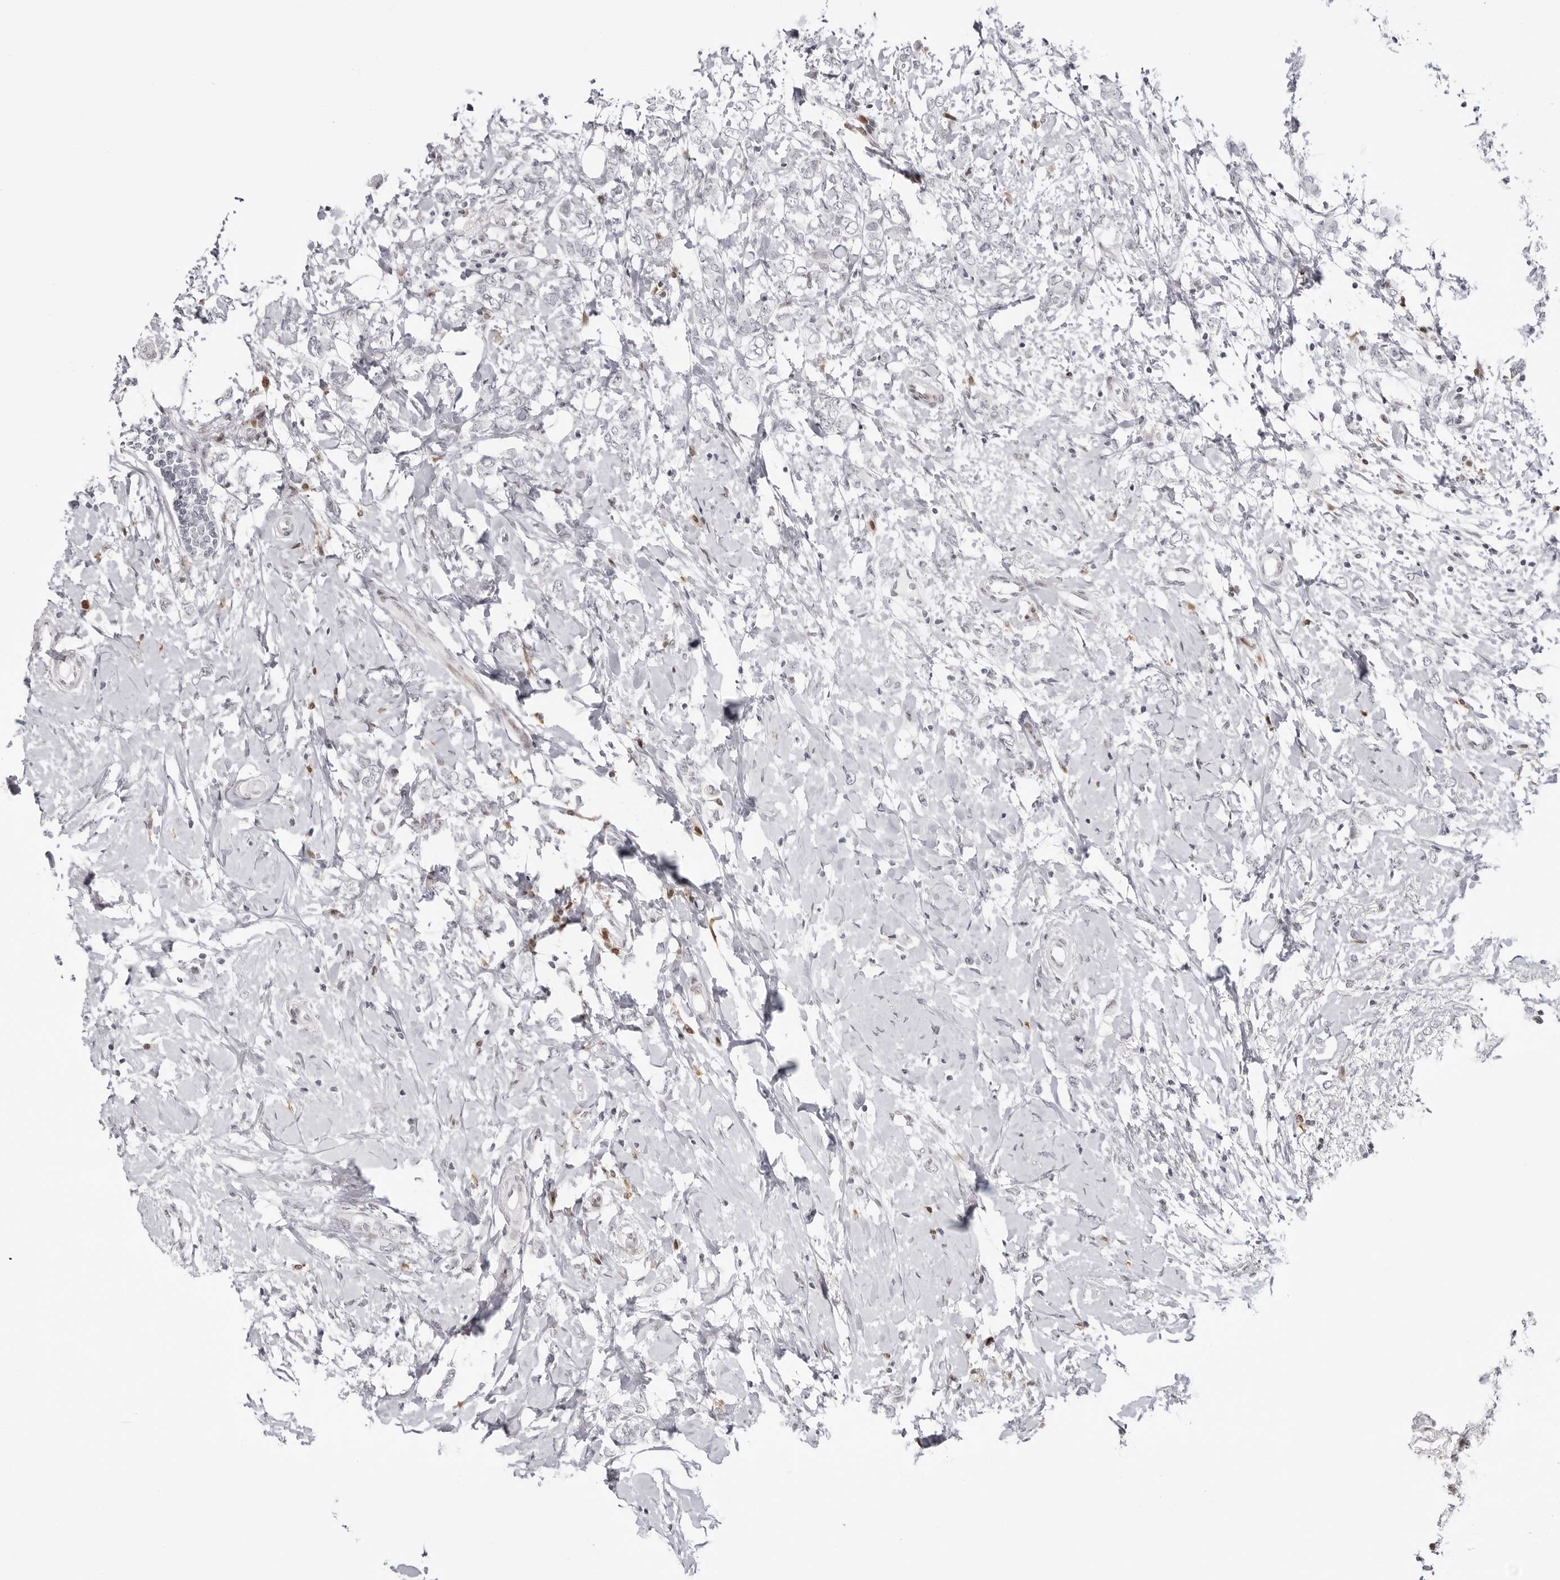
{"staining": {"intensity": "negative", "quantity": "none", "location": "none"}, "tissue": "breast cancer", "cell_type": "Tumor cells", "image_type": "cancer", "snomed": [{"axis": "morphology", "description": "Normal tissue, NOS"}, {"axis": "morphology", "description": "Lobular carcinoma"}, {"axis": "topography", "description": "Breast"}], "caption": "The immunohistochemistry histopathology image has no significant positivity in tumor cells of breast cancer (lobular carcinoma) tissue.", "gene": "NTPCR", "patient": {"sex": "female", "age": 47}}